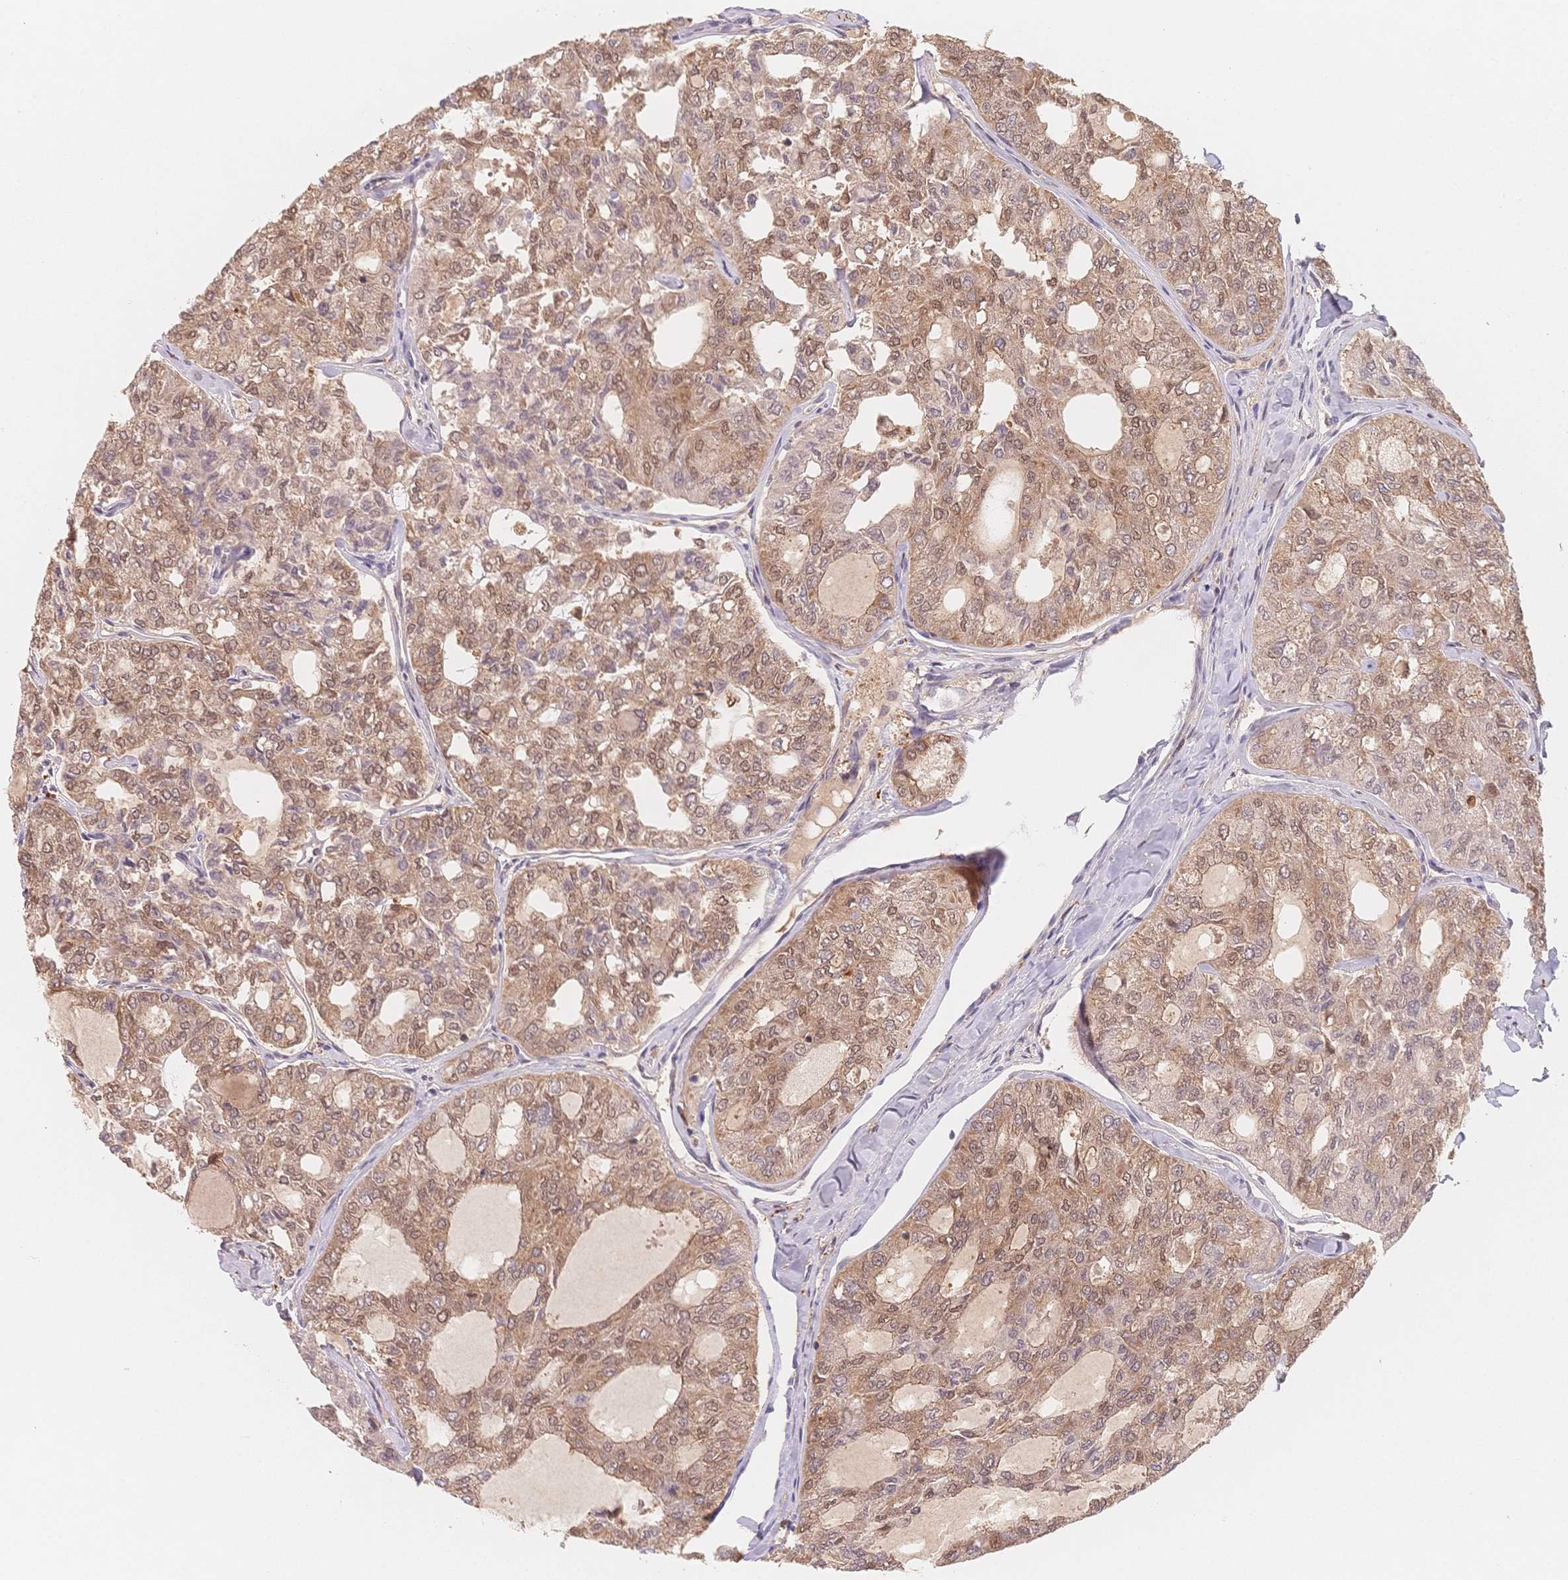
{"staining": {"intensity": "weak", "quantity": ">75%", "location": "cytoplasmic/membranous,nuclear"}, "tissue": "thyroid cancer", "cell_type": "Tumor cells", "image_type": "cancer", "snomed": [{"axis": "morphology", "description": "Follicular adenoma carcinoma, NOS"}, {"axis": "topography", "description": "Thyroid gland"}], "caption": "A histopathology image of follicular adenoma carcinoma (thyroid) stained for a protein shows weak cytoplasmic/membranous and nuclear brown staining in tumor cells.", "gene": "C12orf75", "patient": {"sex": "male", "age": 75}}